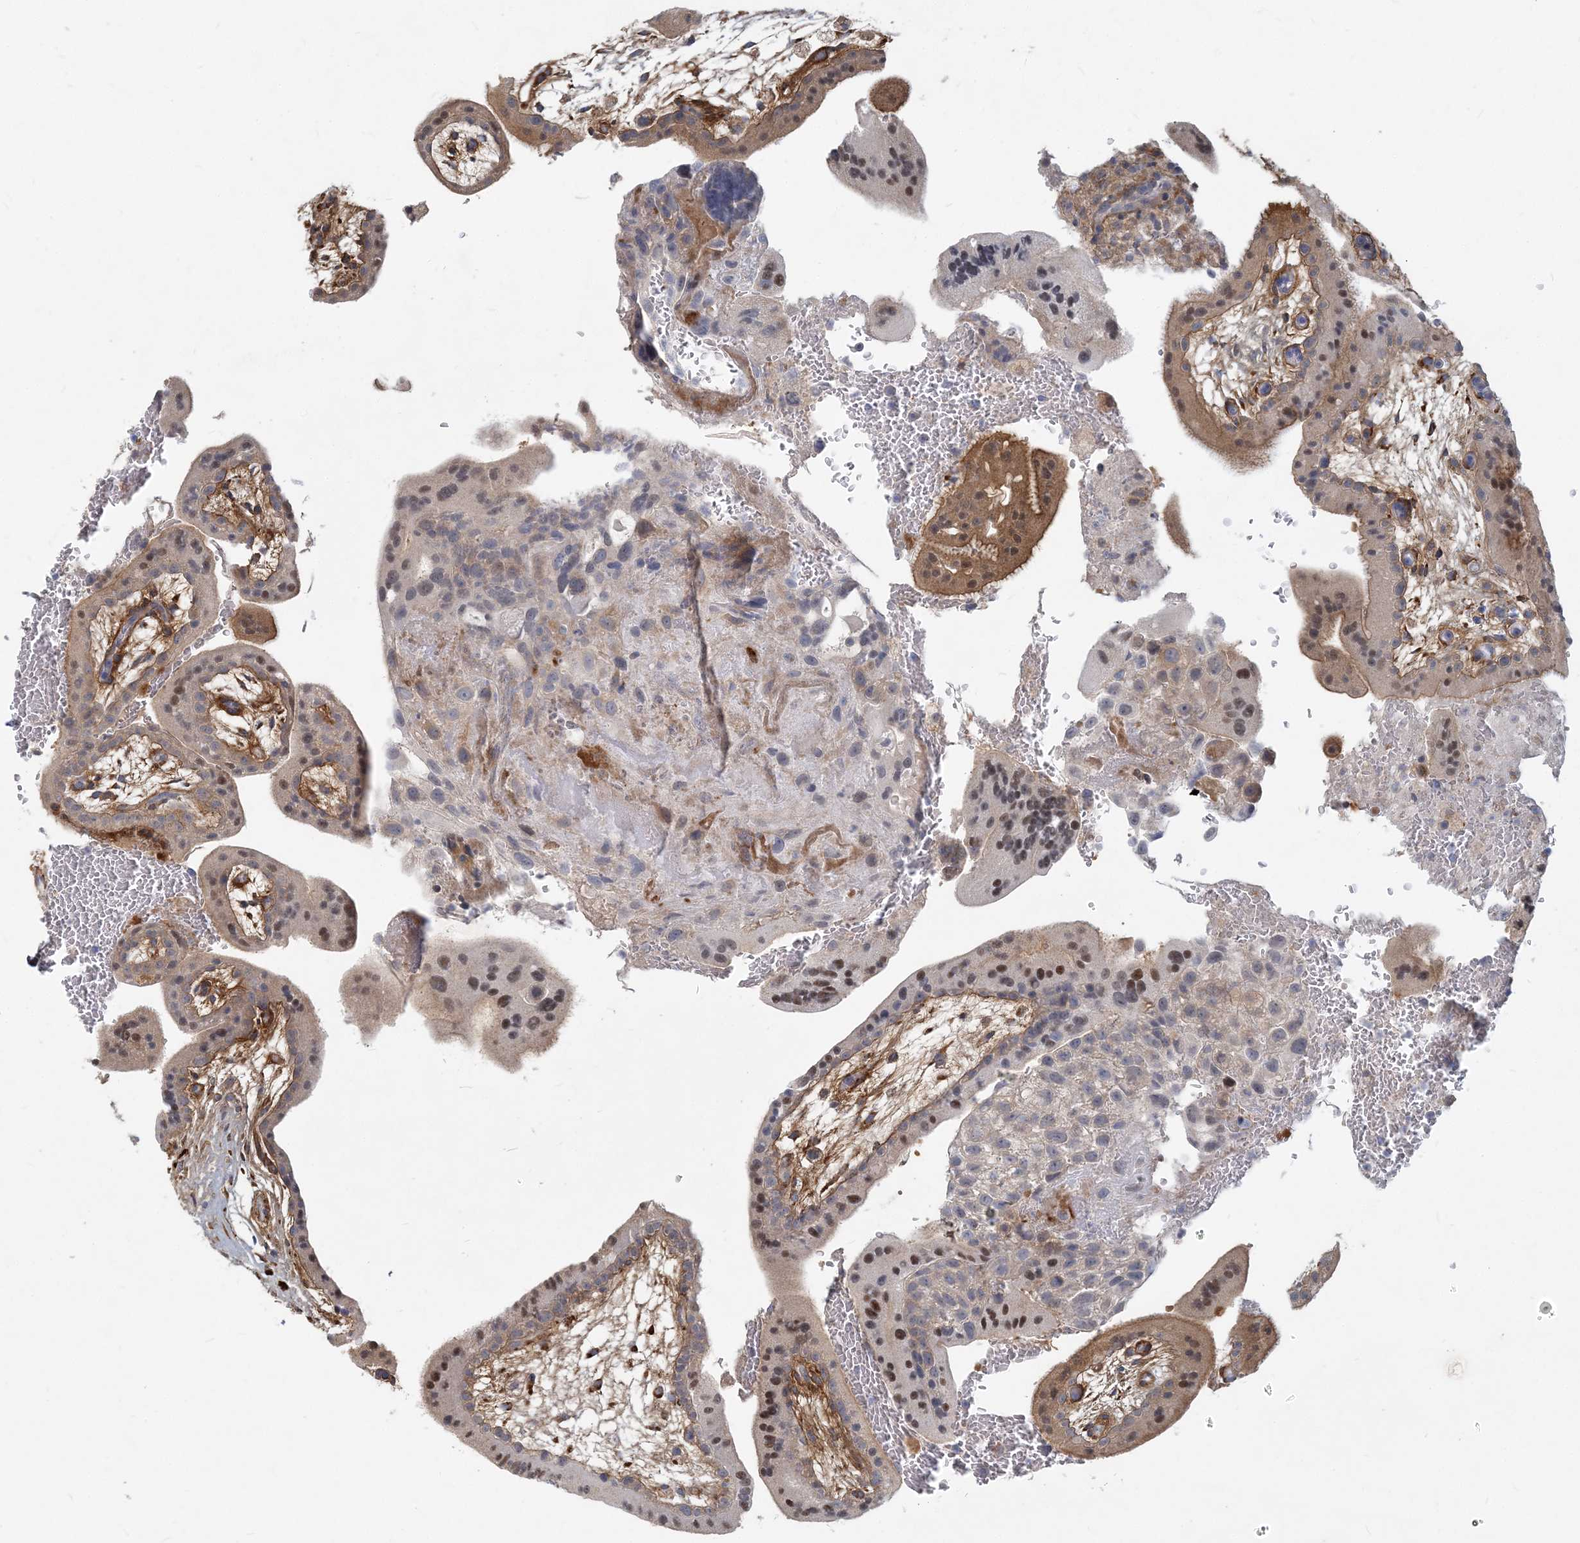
{"staining": {"intensity": "weak", "quantity": ">75%", "location": "cytoplasmic/membranous"}, "tissue": "placenta", "cell_type": "Decidual cells", "image_type": "normal", "snomed": [{"axis": "morphology", "description": "Normal tissue, NOS"}, {"axis": "topography", "description": "Placenta"}], "caption": "About >75% of decidual cells in benign placenta show weak cytoplasmic/membranous protein staining as visualized by brown immunohistochemical staining.", "gene": "GMPPA", "patient": {"sex": "female", "age": 35}}